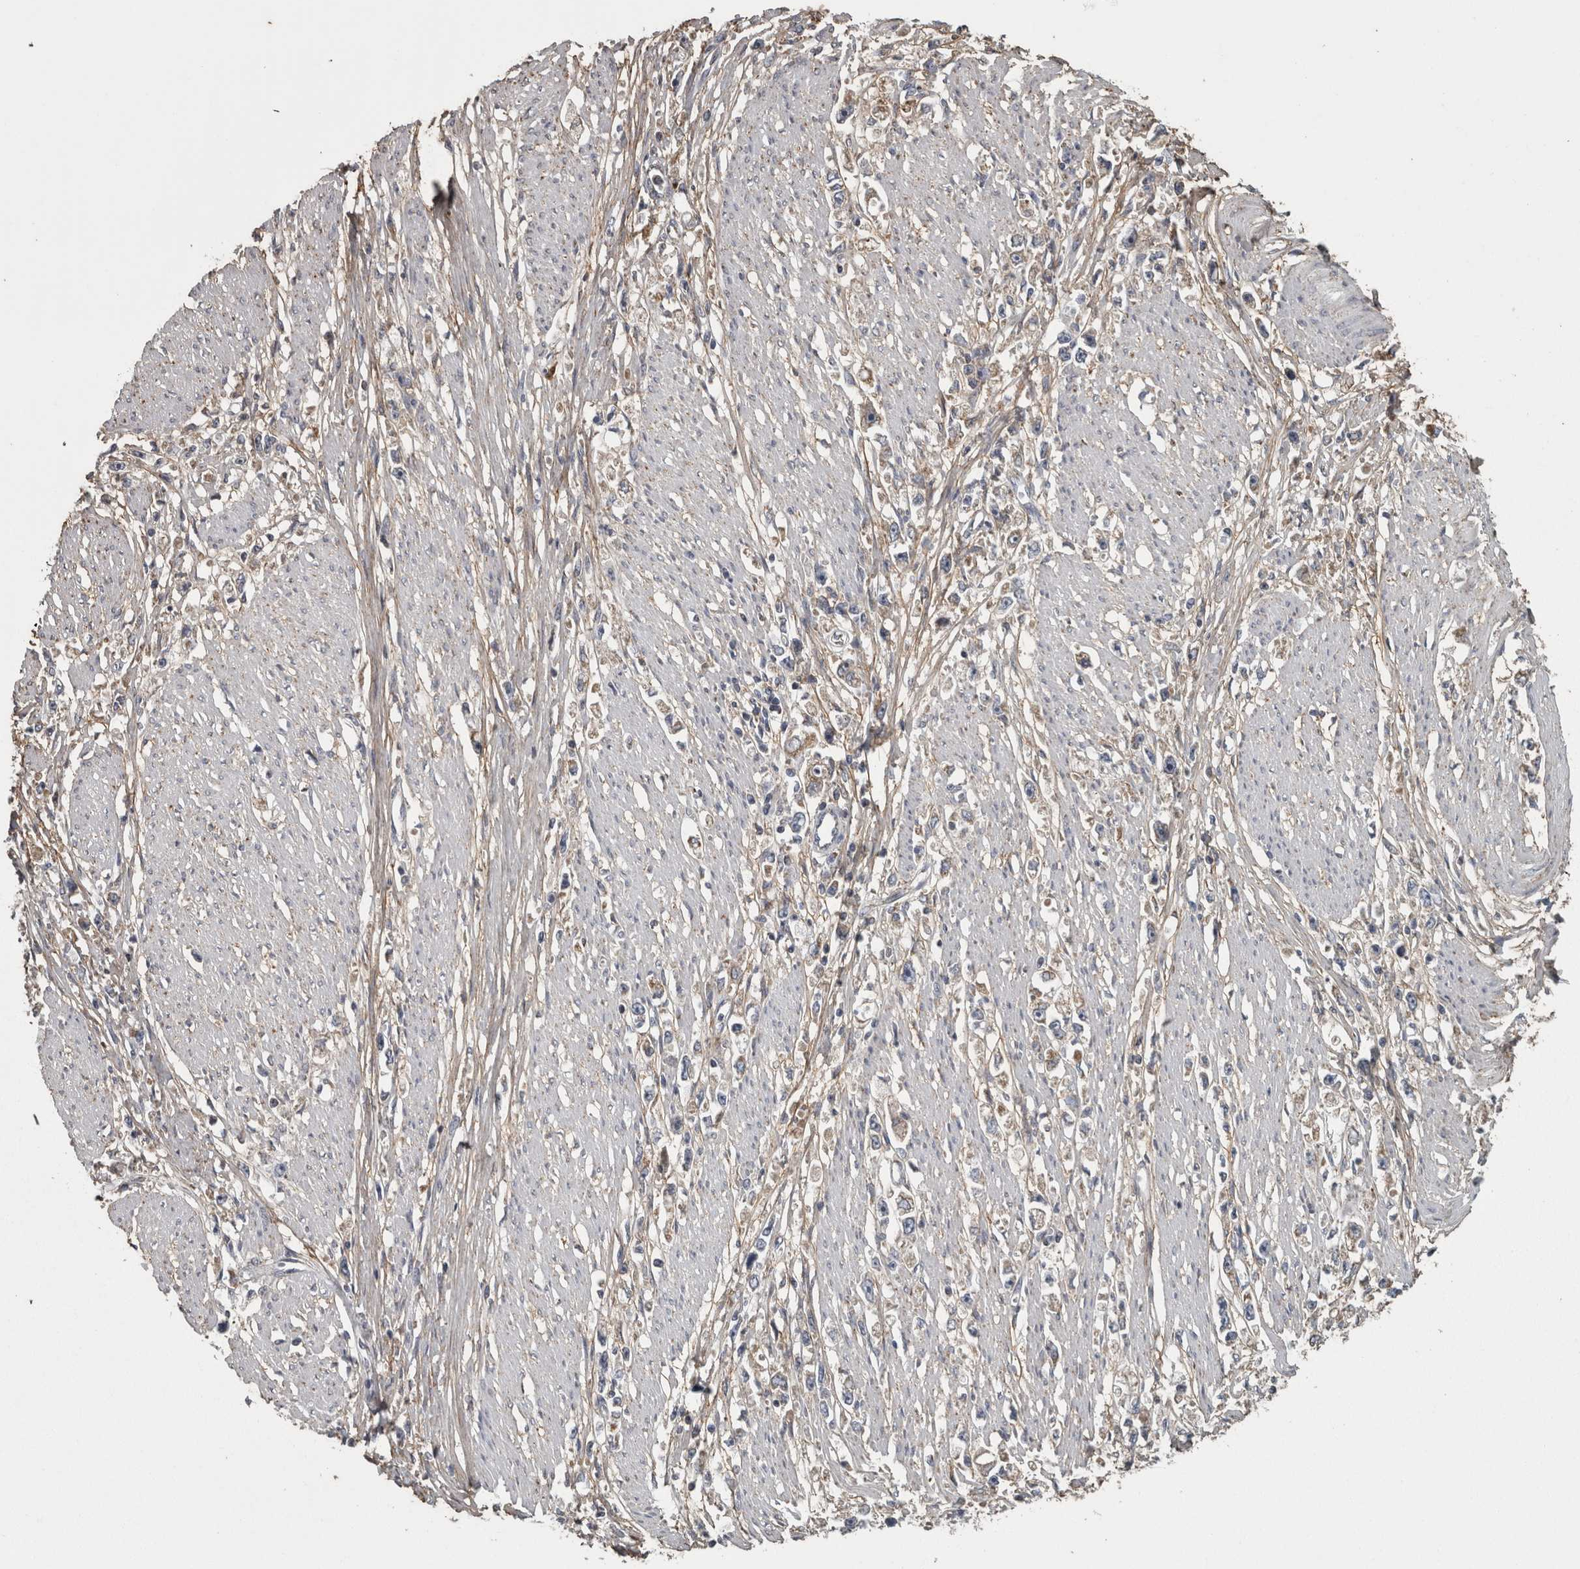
{"staining": {"intensity": "weak", "quantity": ">75%", "location": "cytoplasmic/membranous"}, "tissue": "stomach cancer", "cell_type": "Tumor cells", "image_type": "cancer", "snomed": [{"axis": "morphology", "description": "Adenocarcinoma, NOS"}, {"axis": "topography", "description": "Stomach"}], "caption": "An immunohistochemistry (IHC) histopathology image of tumor tissue is shown. Protein staining in brown highlights weak cytoplasmic/membranous positivity in adenocarcinoma (stomach) within tumor cells. The protein is shown in brown color, while the nuclei are stained blue.", "gene": "FRK", "patient": {"sex": "female", "age": 59}}